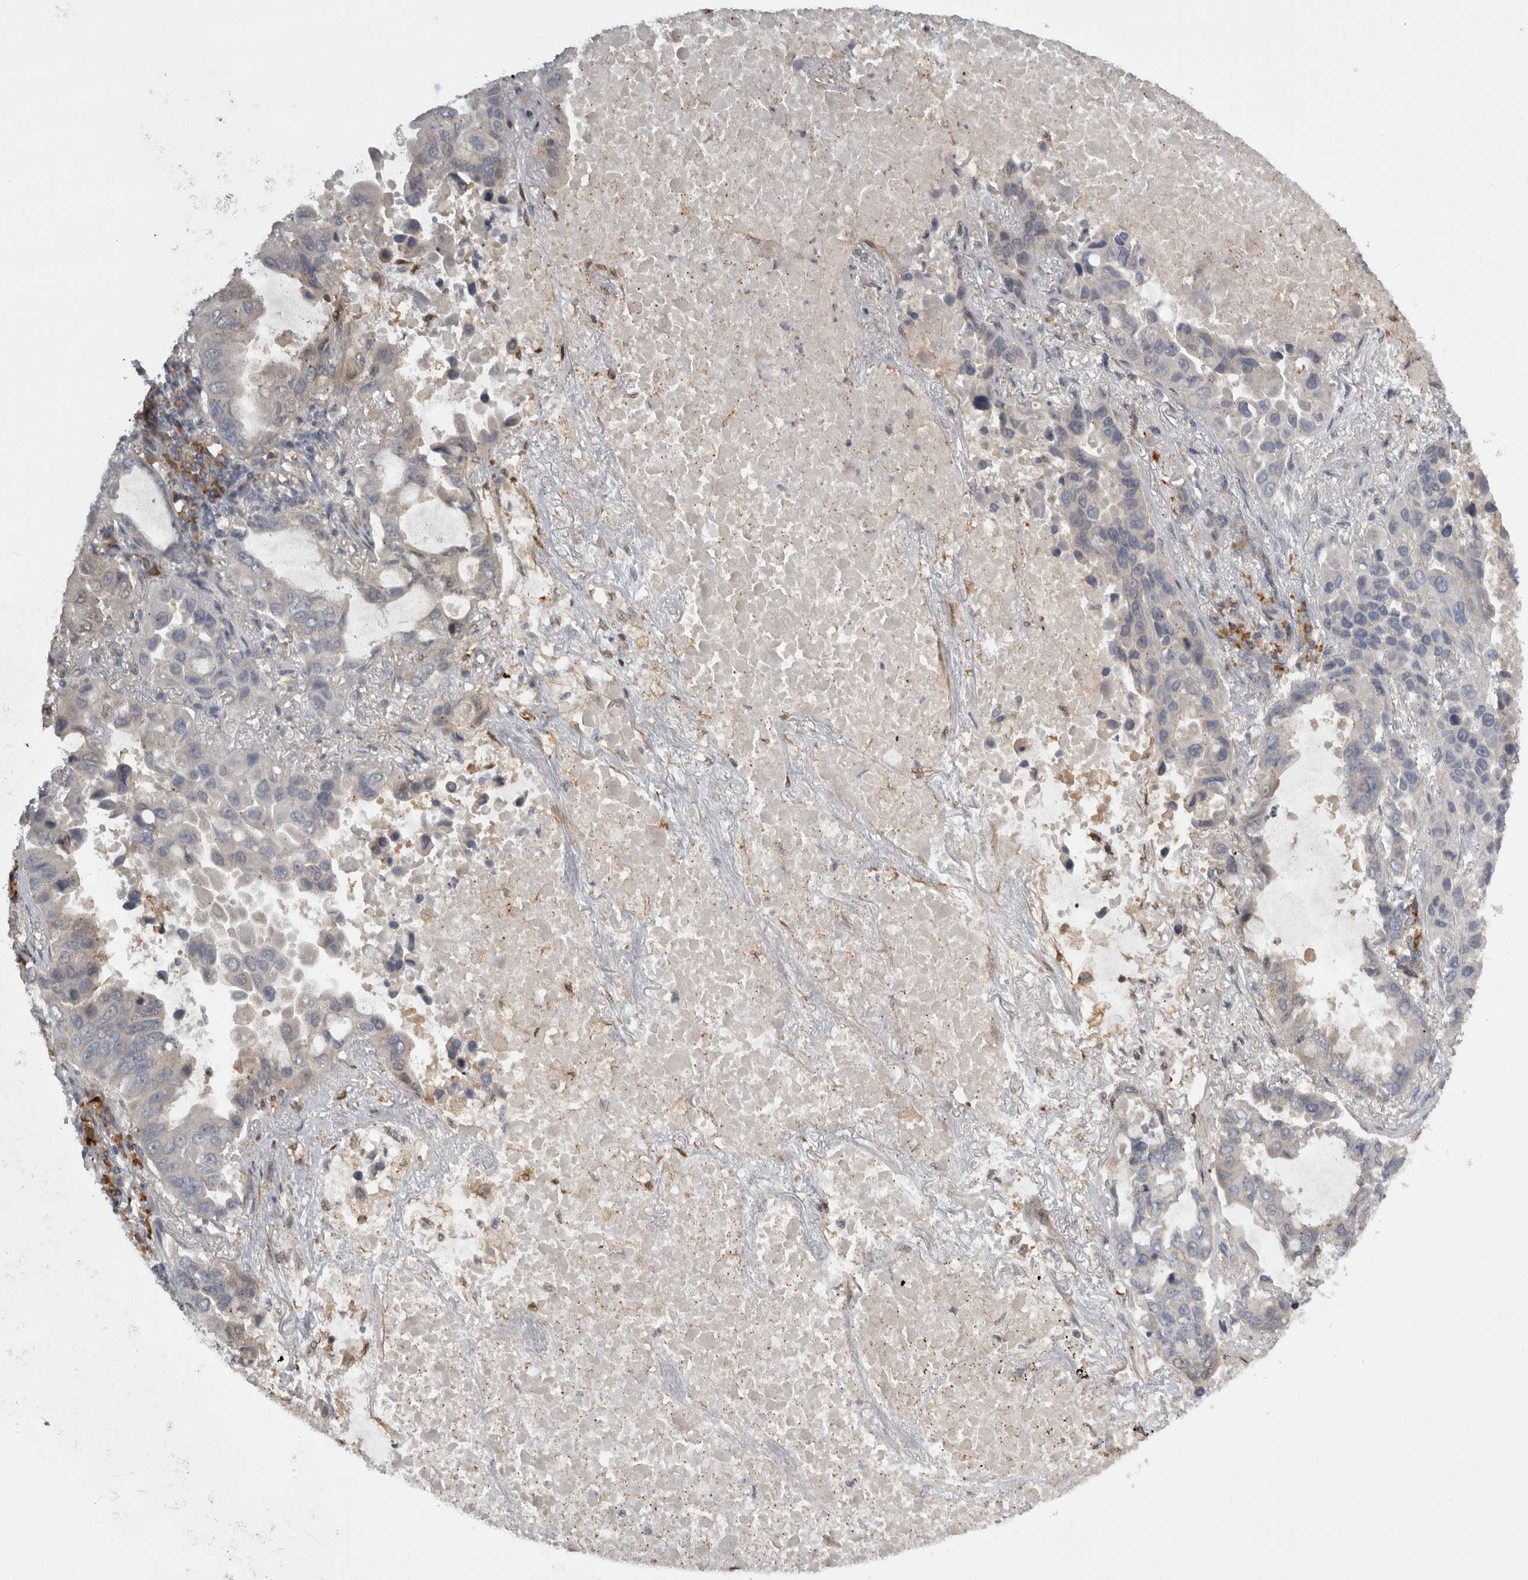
{"staining": {"intensity": "weak", "quantity": "<25%", "location": "cytoplasmic/membranous"}, "tissue": "lung cancer", "cell_type": "Tumor cells", "image_type": "cancer", "snomed": [{"axis": "morphology", "description": "Adenocarcinoma, NOS"}, {"axis": "topography", "description": "Lung"}], "caption": "Immunohistochemistry of human adenocarcinoma (lung) demonstrates no staining in tumor cells.", "gene": "SLCO5A1", "patient": {"sex": "male", "age": 64}}